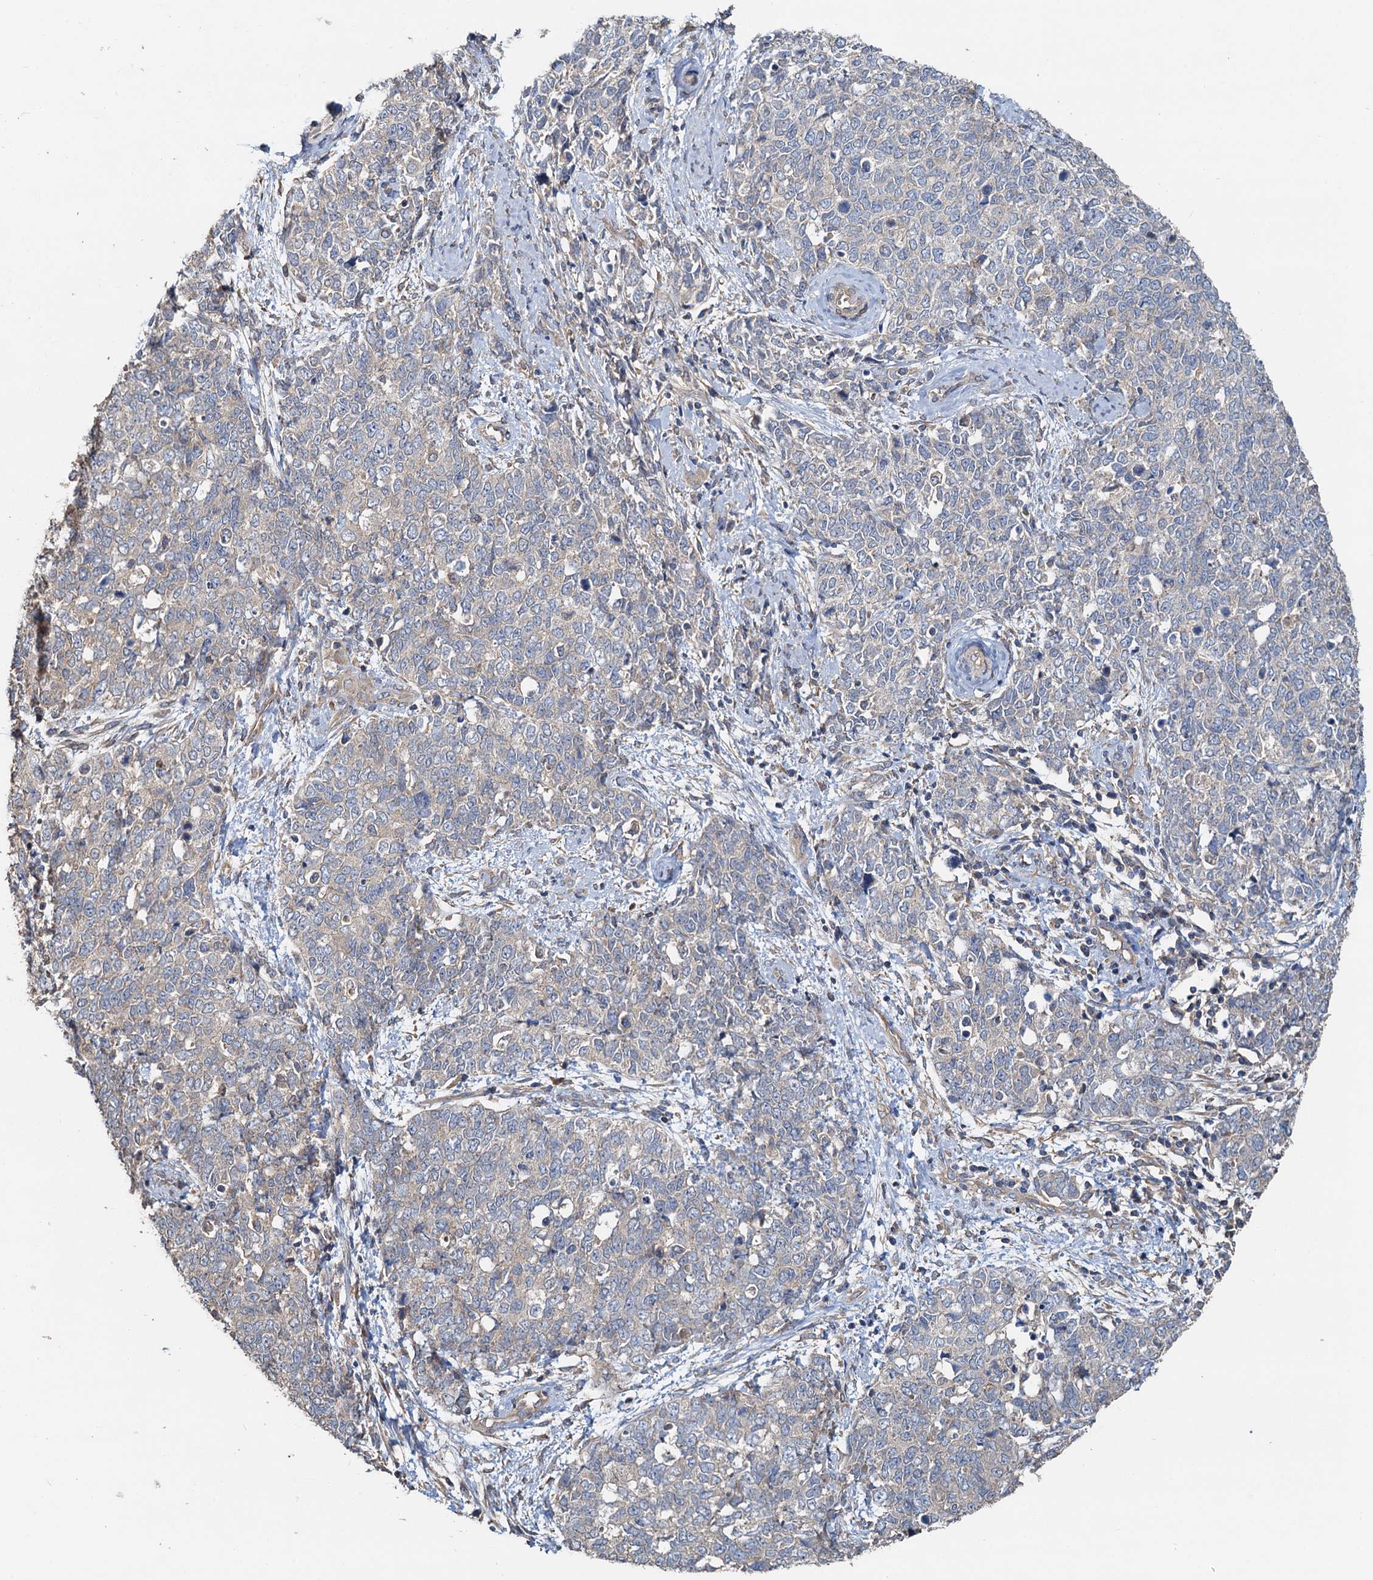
{"staining": {"intensity": "negative", "quantity": "none", "location": "none"}, "tissue": "cervical cancer", "cell_type": "Tumor cells", "image_type": "cancer", "snomed": [{"axis": "morphology", "description": "Squamous cell carcinoma, NOS"}, {"axis": "topography", "description": "Cervix"}], "caption": "The histopathology image demonstrates no staining of tumor cells in squamous cell carcinoma (cervical).", "gene": "HYI", "patient": {"sex": "female", "age": 63}}